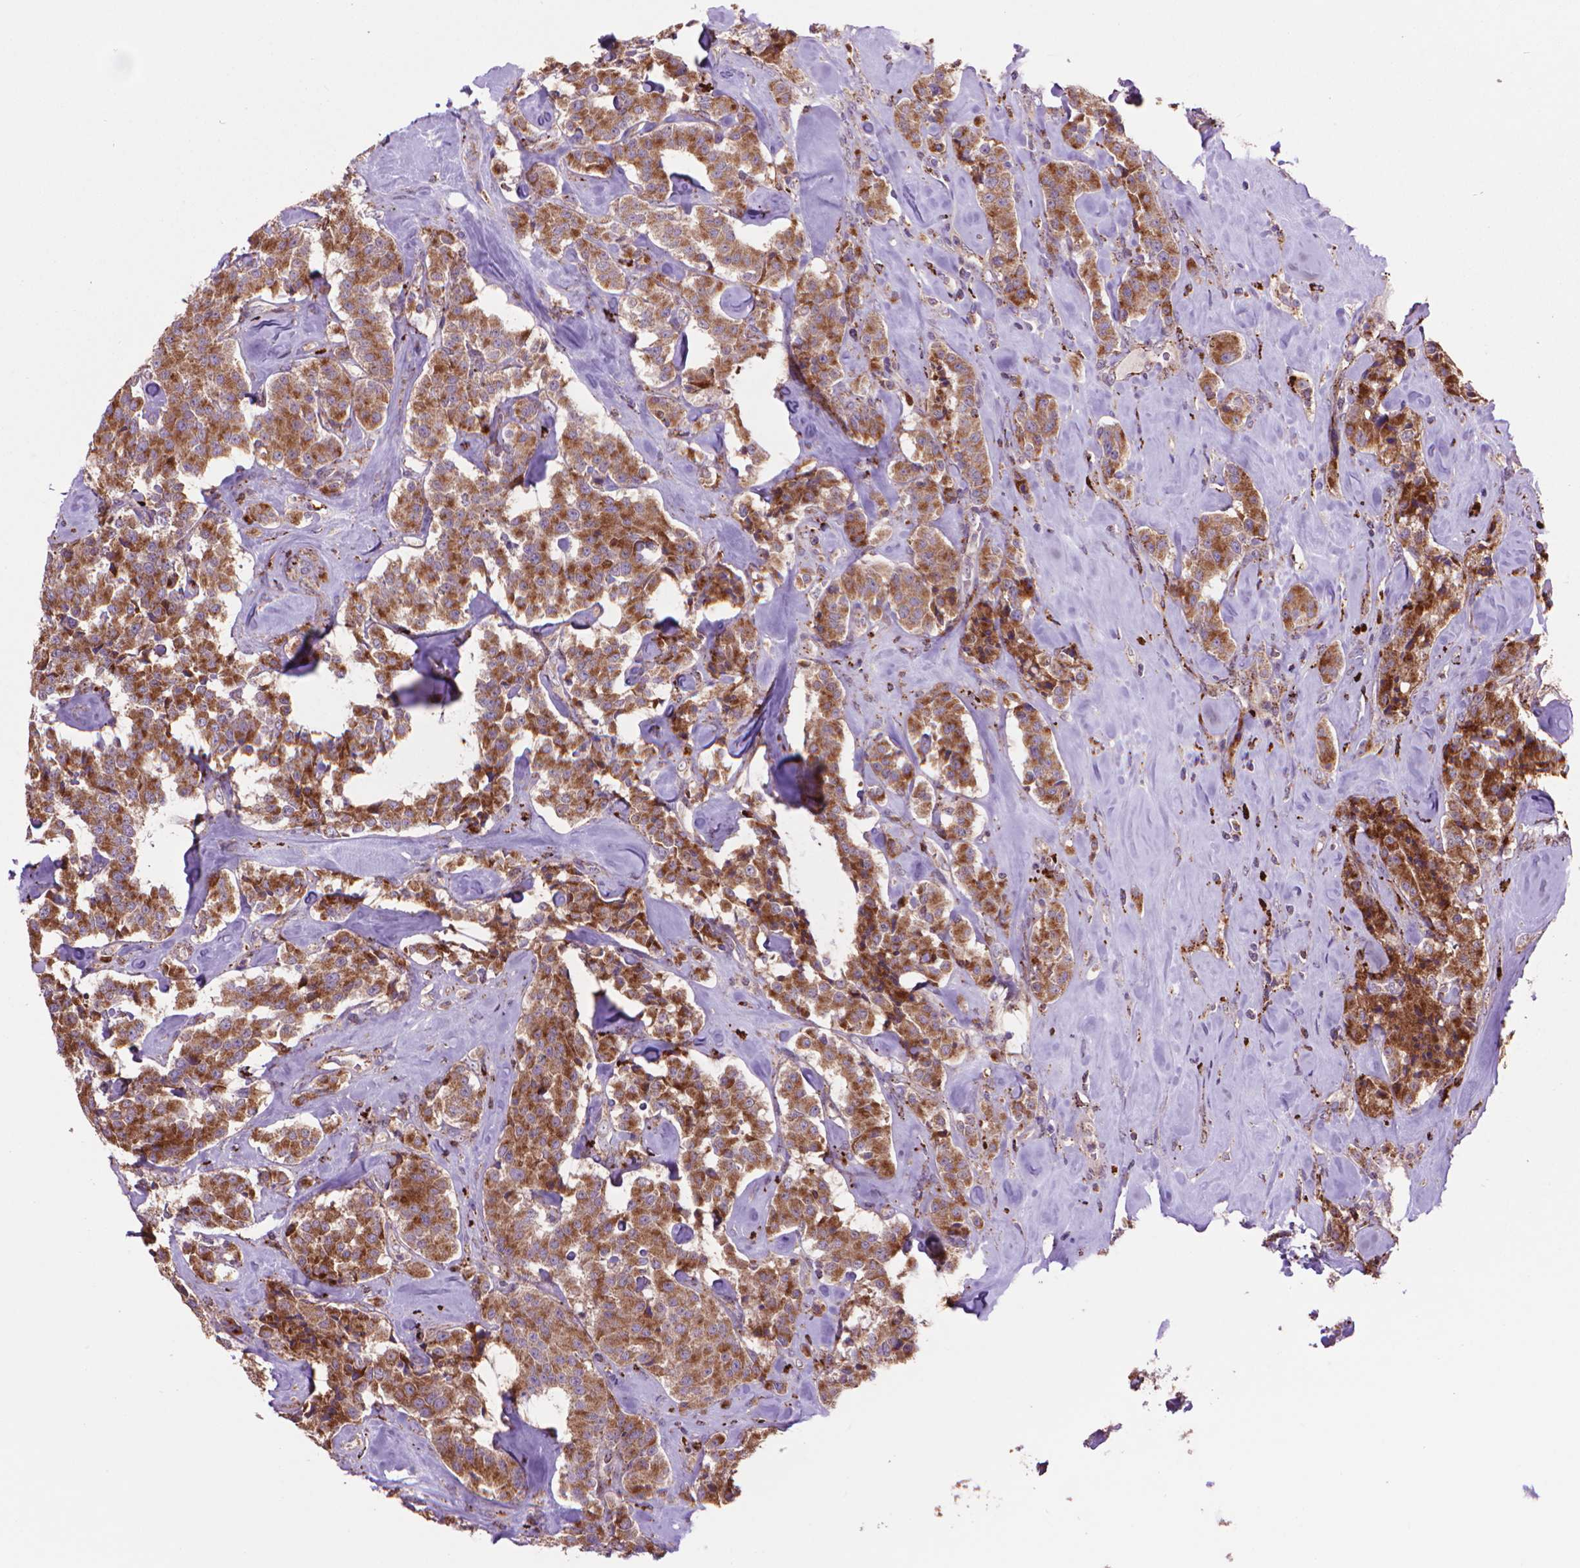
{"staining": {"intensity": "moderate", "quantity": ">75%", "location": "cytoplasmic/membranous"}, "tissue": "carcinoid", "cell_type": "Tumor cells", "image_type": "cancer", "snomed": [{"axis": "morphology", "description": "Carcinoid, malignant, NOS"}, {"axis": "topography", "description": "Pancreas"}], "caption": "Carcinoid stained with immunohistochemistry (IHC) demonstrates moderate cytoplasmic/membranous positivity in approximately >75% of tumor cells.", "gene": "GLB1", "patient": {"sex": "male", "age": 41}}